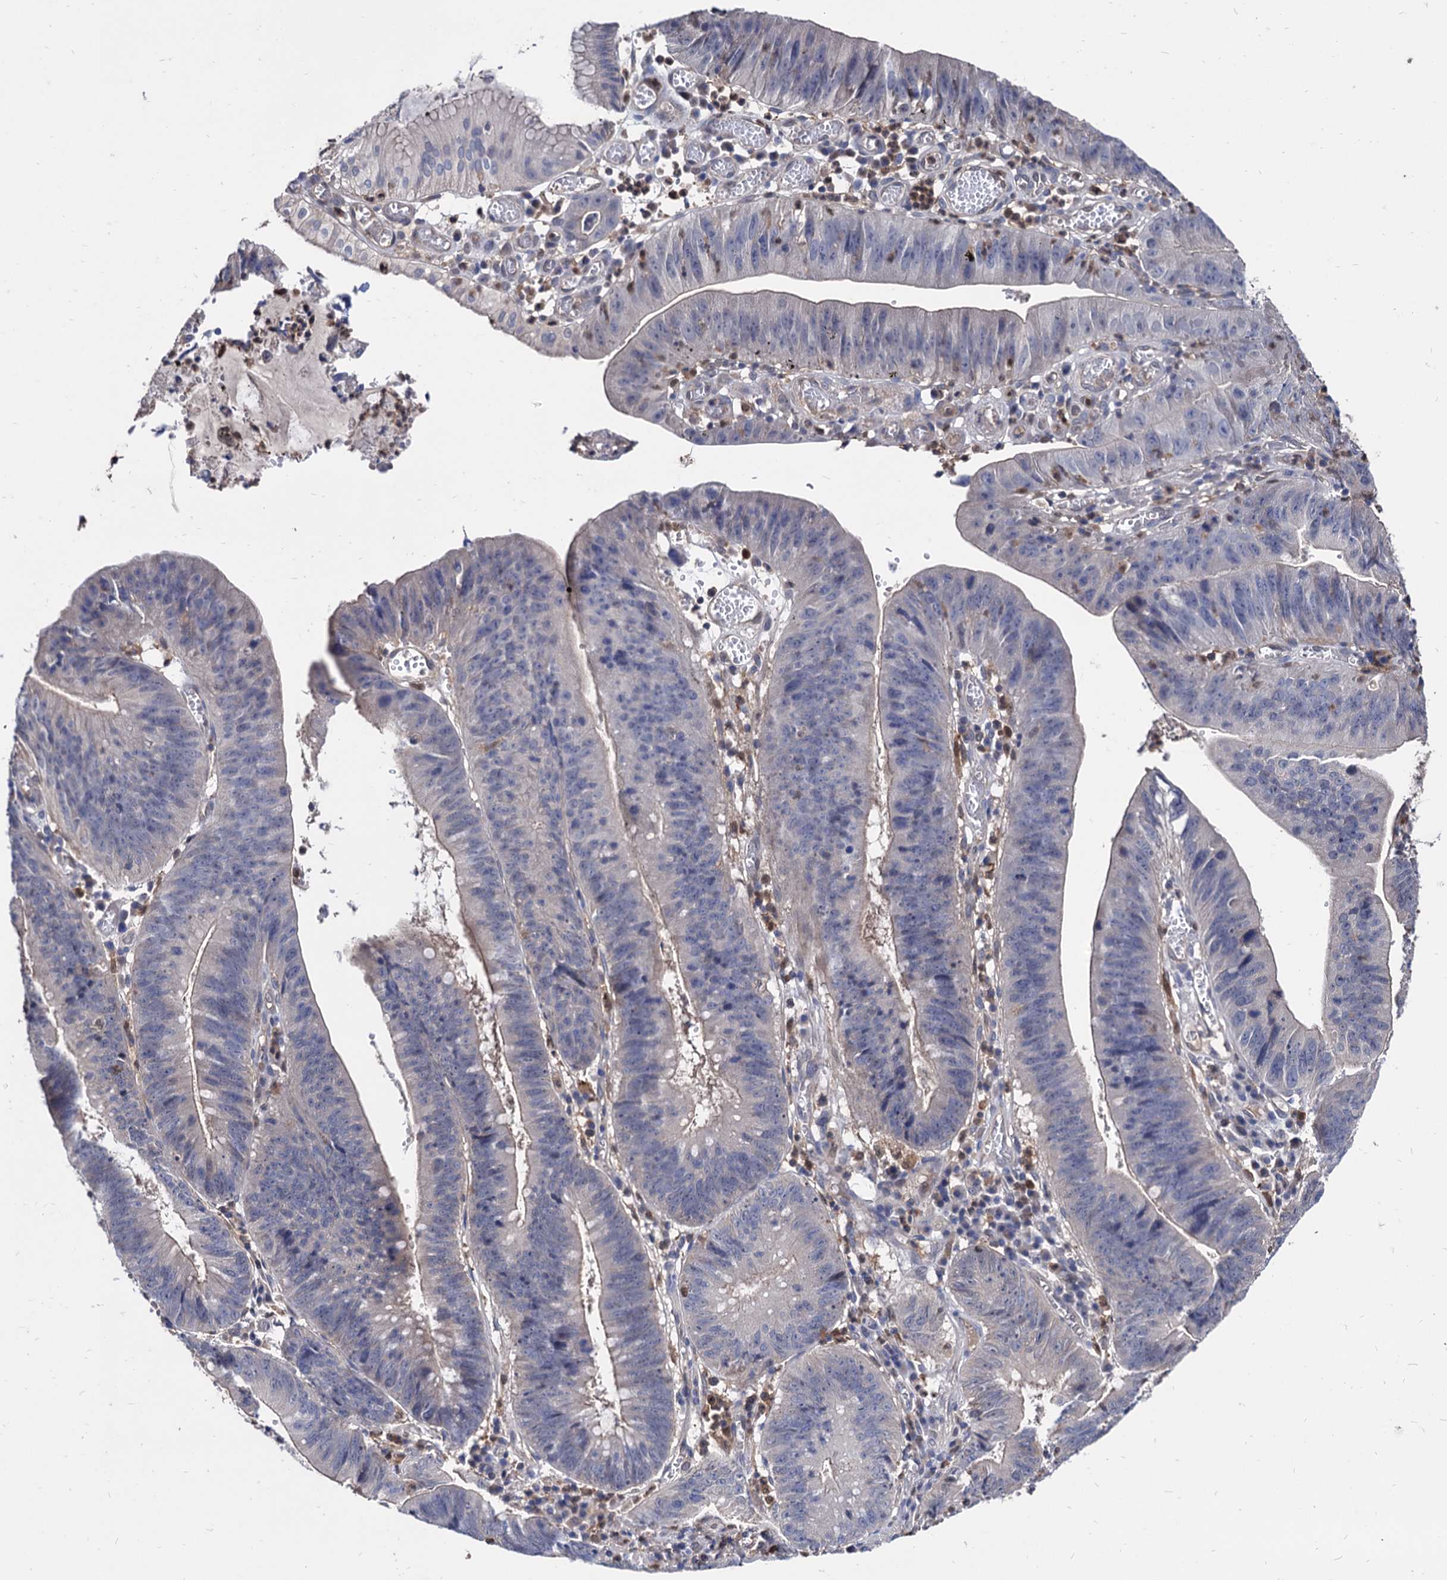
{"staining": {"intensity": "negative", "quantity": "none", "location": "none"}, "tissue": "stomach cancer", "cell_type": "Tumor cells", "image_type": "cancer", "snomed": [{"axis": "morphology", "description": "Adenocarcinoma, NOS"}, {"axis": "topography", "description": "Stomach"}], "caption": "Tumor cells are negative for protein expression in human stomach adenocarcinoma.", "gene": "CPPED1", "patient": {"sex": "male", "age": 59}}